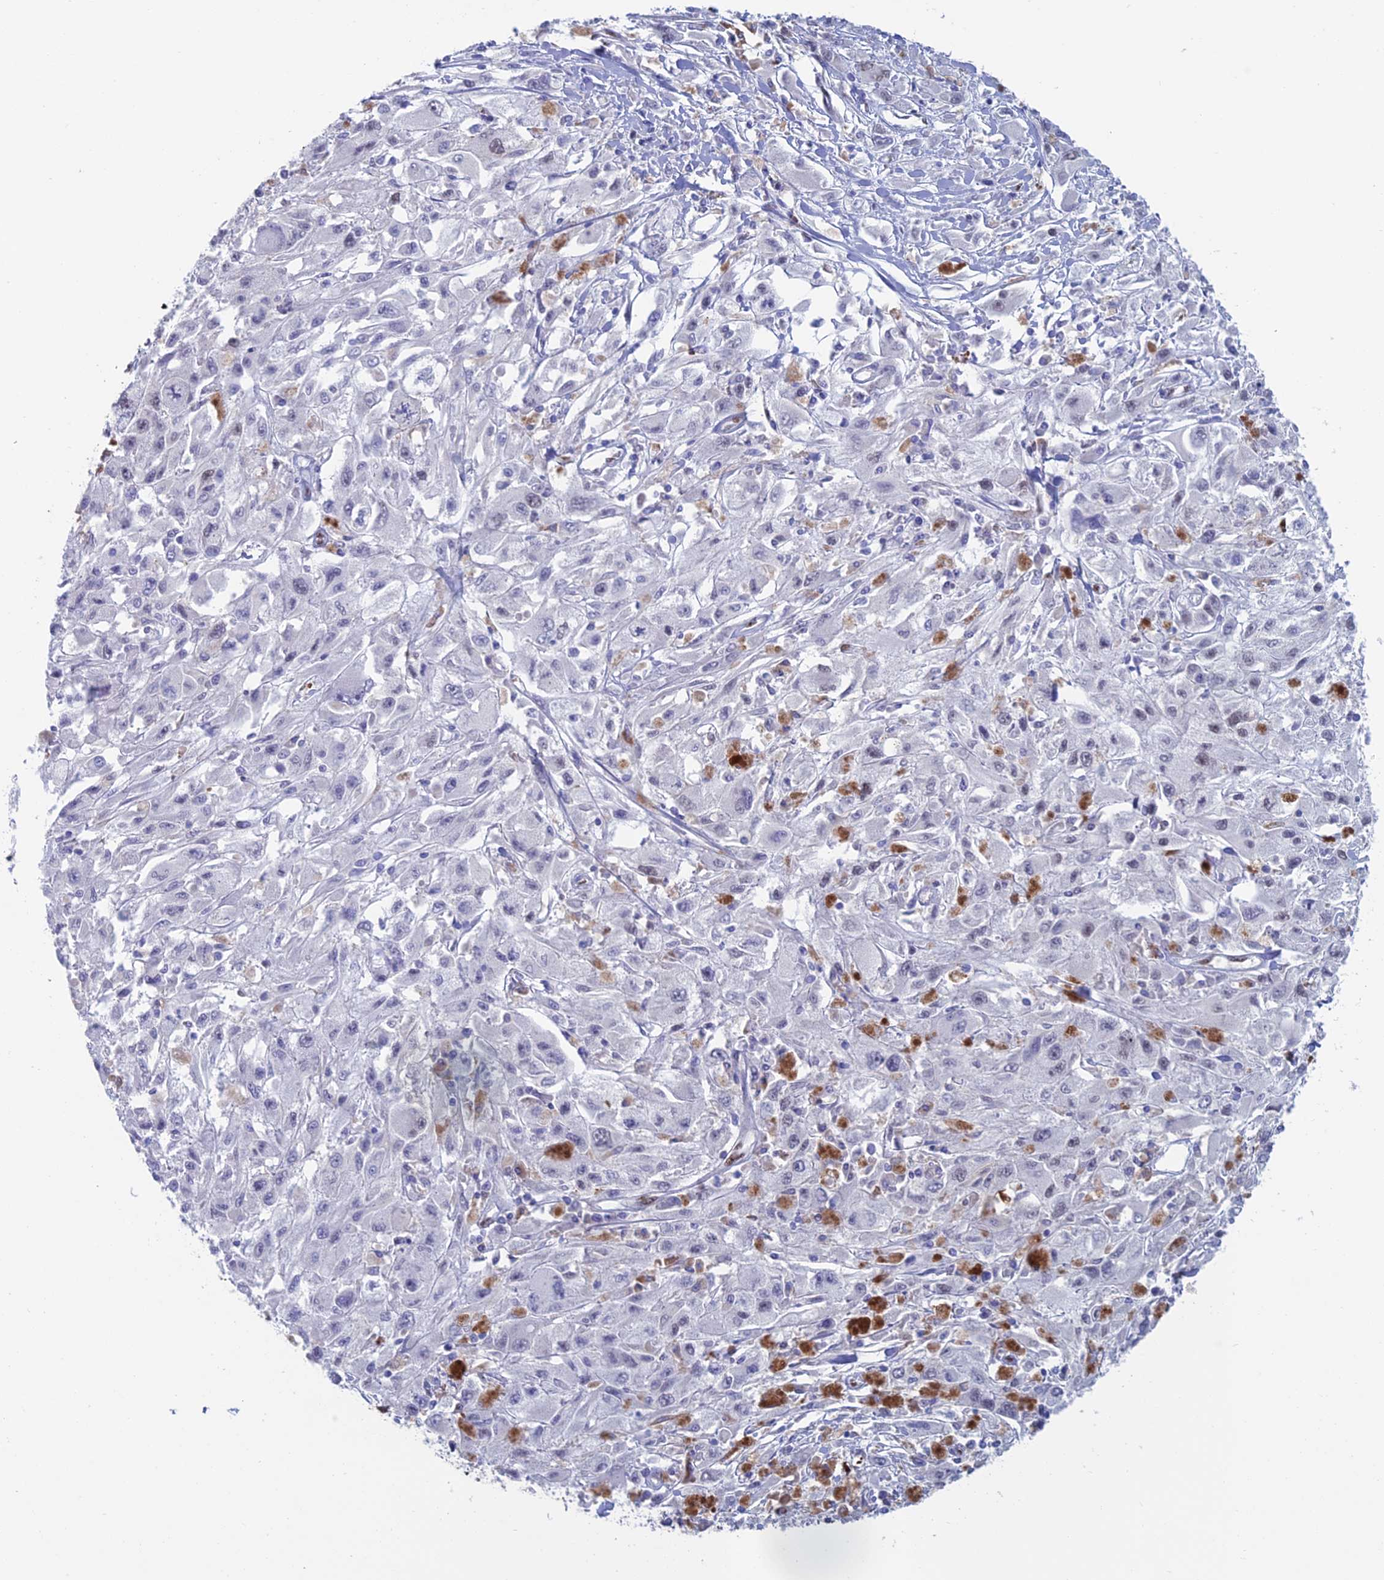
{"staining": {"intensity": "negative", "quantity": "none", "location": "none"}, "tissue": "melanoma", "cell_type": "Tumor cells", "image_type": "cancer", "snomed": [{"axis": "morphology", "description": "Malignant melanoma, Metastatic site"}, {"axis": "topography", "description": "Skin"}], "caption": "This is an immunohistochemistry photomicrograph of melanoma. There is no positivity in tumor cells.", "gene": "NOL4L", "patient": {"sex": "male", "age": 53}}